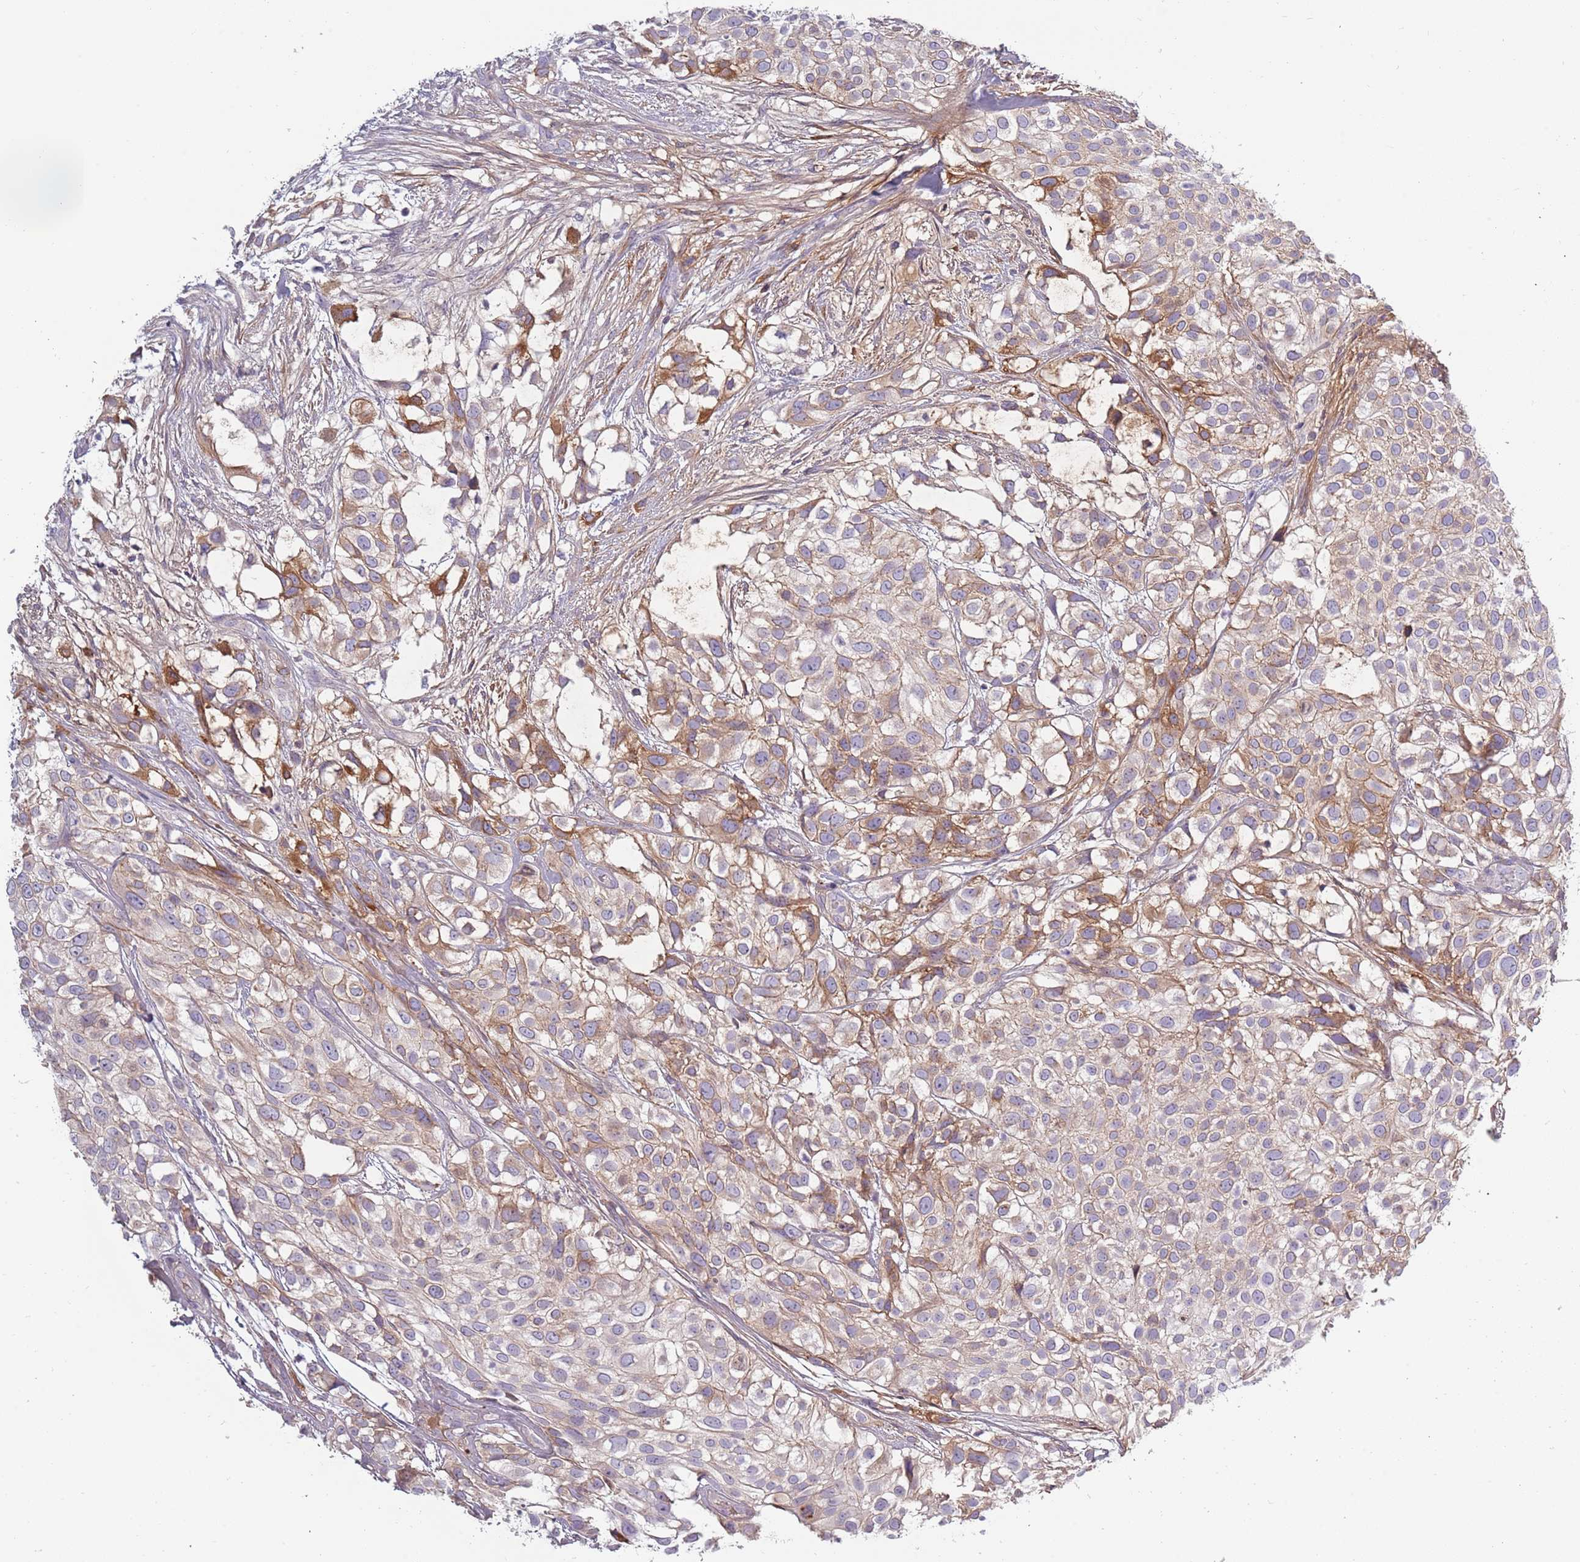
{"staining": {"intensity": "moderate", "quantity": "25%-75%", "location": "cytoplasmic/membranous"}, "tissue": "urothelial cancer", "cell_type": "Tumor cells", "image_type": "cancer", "snomed": [{"axis": "morphology", "description": "Urothelial carcinoma, High grade"}, {"axis": "topography", "description": "Urinary bladder"}], "caption": "An IHC image of neoplastic tissue is shown. Protein staining in brown labels moderate cytoplasmic/membranous positivity in high-grade urothelial carcinoma within tumor cells. The protein is stained brown, and the nuclei are stained in blue (DAB (3,3'-diaminobenzidine) IHC with brightfield microscopy, high magnification).", "gene": "TNFRSF6B", "patient": {"sex": "male", "age": 56}}